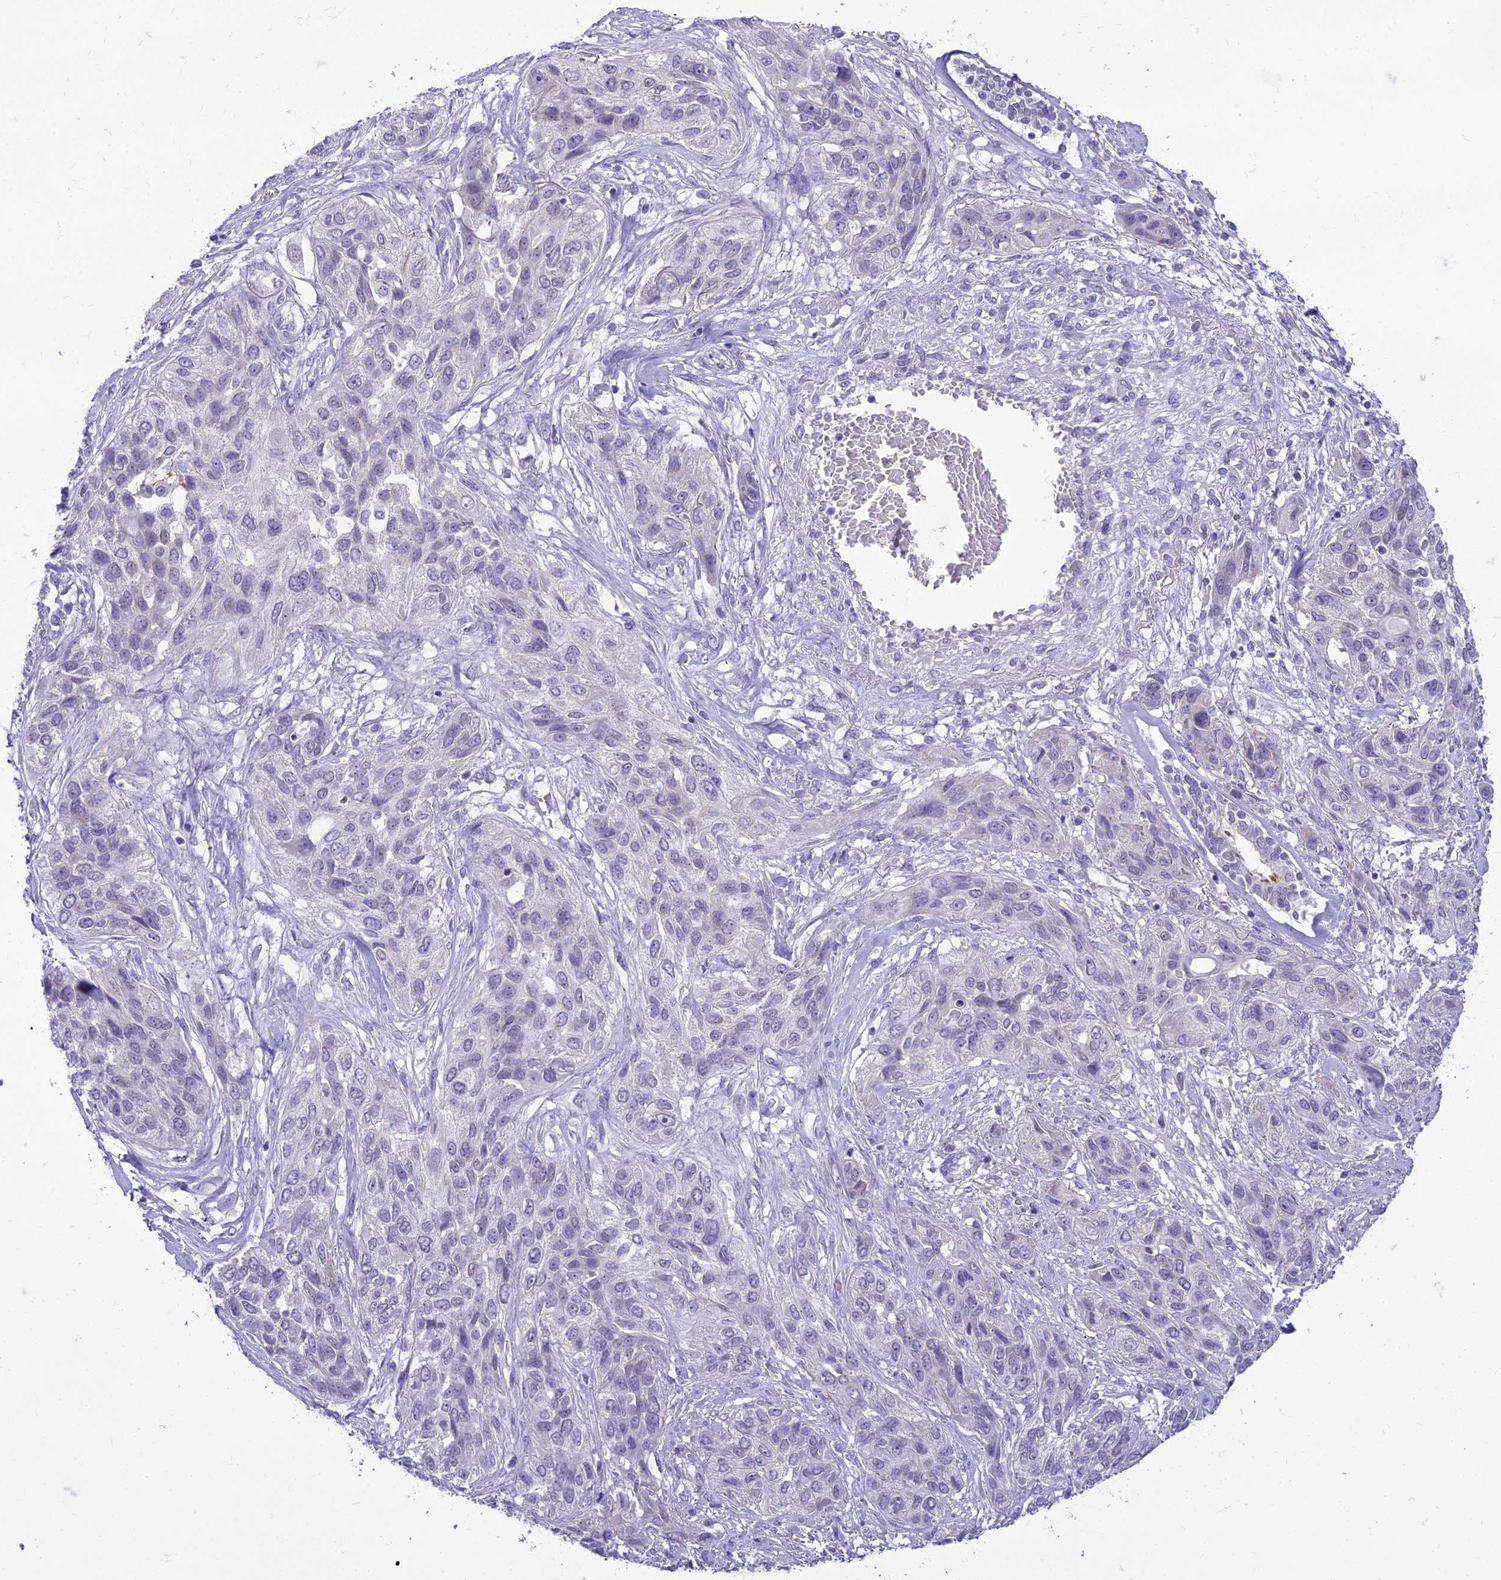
{"staining": {"intensity": "negative", "quantity": "none", "location": "none"}, "tissue": "lung cancer", "cell_type": "Tumor cells", "image_type": "cancer", "snomed": [{"axis": "morphology", "description": "Squamous cell carcinoma, NOS"}, {"axis": "topography", "description": "Lung"}], "caption": "There is no significant staining in tumor cells of lung squamous cell carcinoma. (IHC, brightfield microscopy, high magnification).", "gene": "B9D2", "patient": {"sex": "female", "age": 70}}